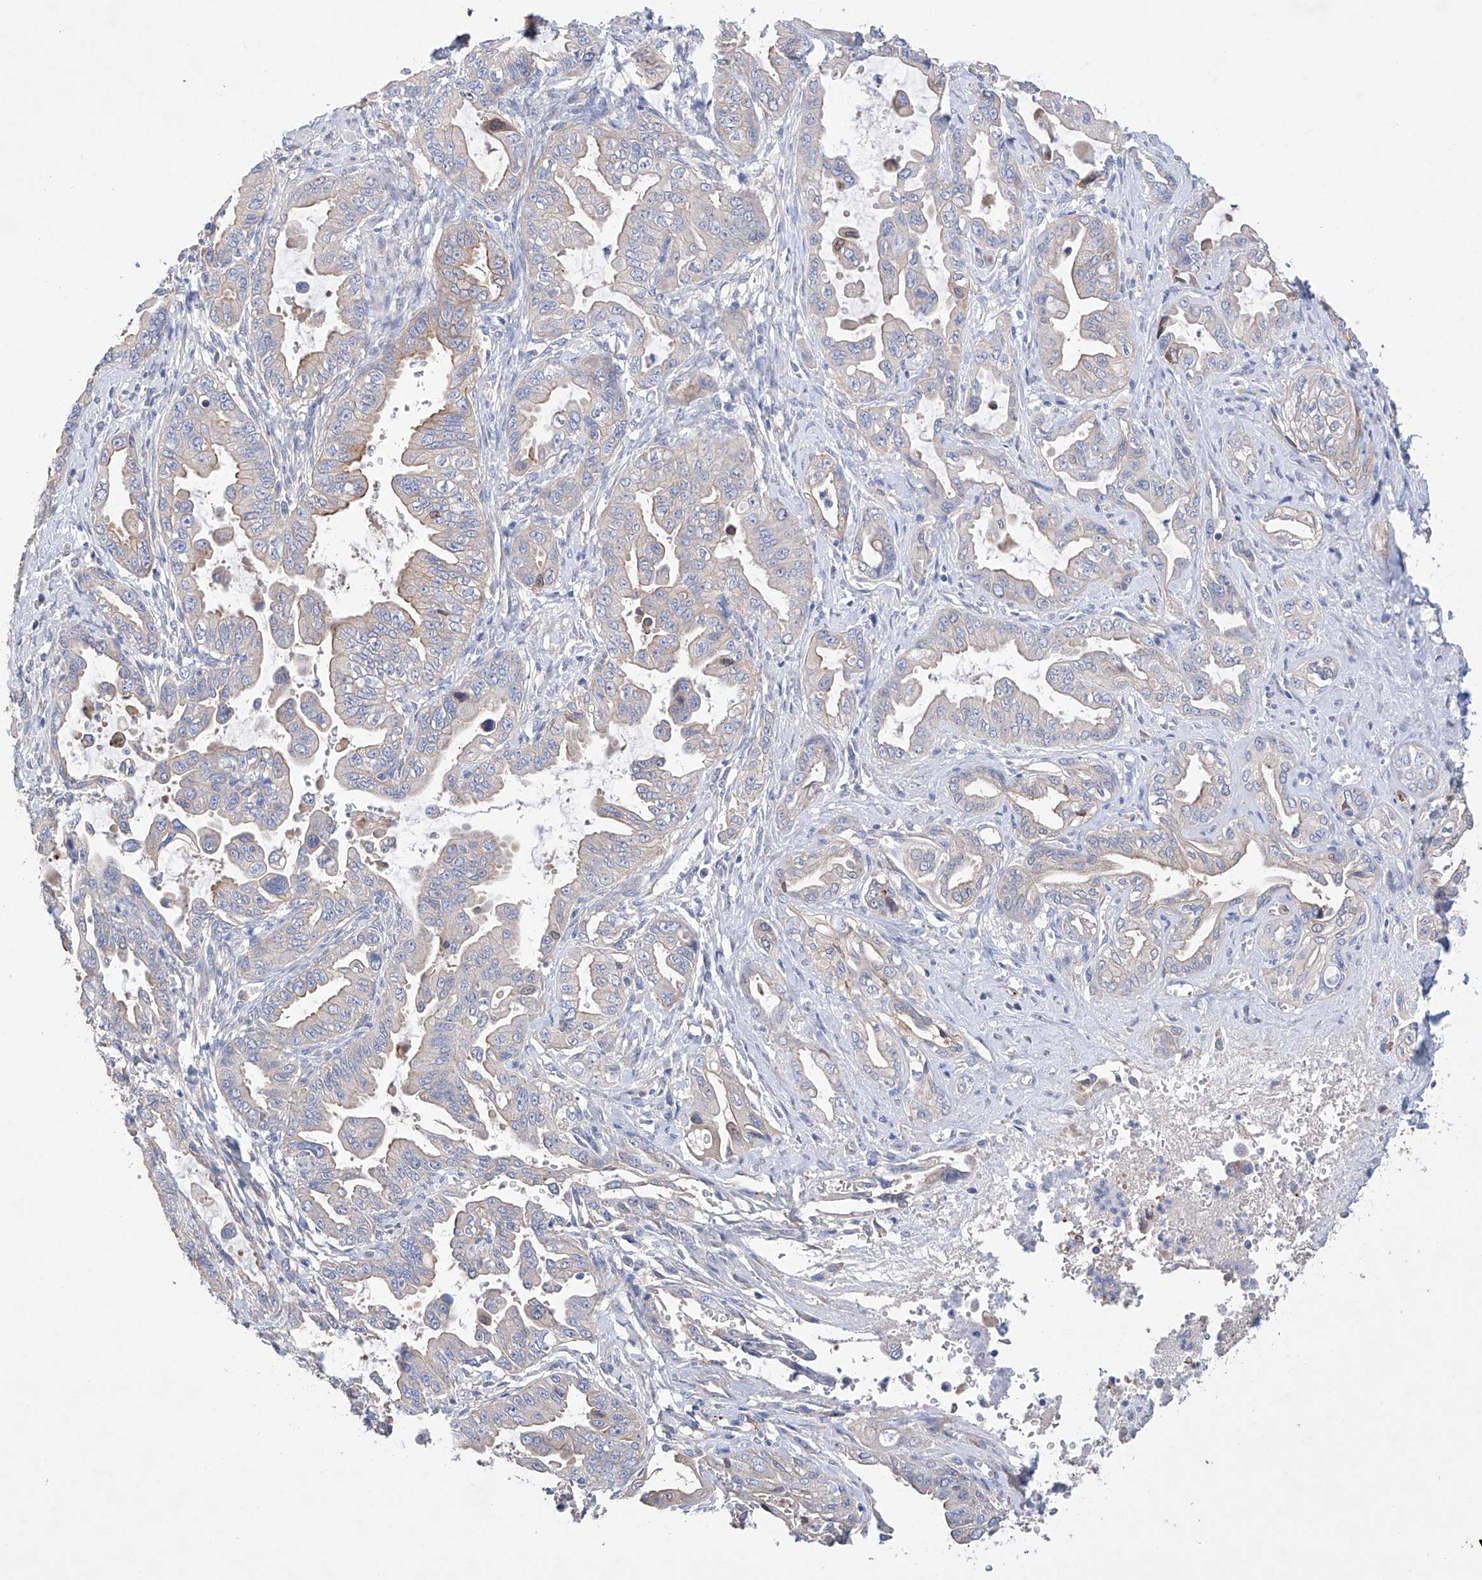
{"staining": {"intensity": "weak", "quantity": "25%-75%", "location": "cytoplasmic/membranous"}, "tissue": "pancreatic cancer", "cell_type": "Tumor cells", "image_type": "cancer", "snomed": [{"axis": "morphology", "description": "Adenocarcinoma, NOS"}, {"axis": "topography", "description": "Pancreas"}], "caption": "Protein staining displays weak cytoplasmic/membranous staining in approximately 25%-75% of tumor cells in pancreatic cancer.", "gene": "AFG1L", "patient": {"sex": "male", "age": 70}}